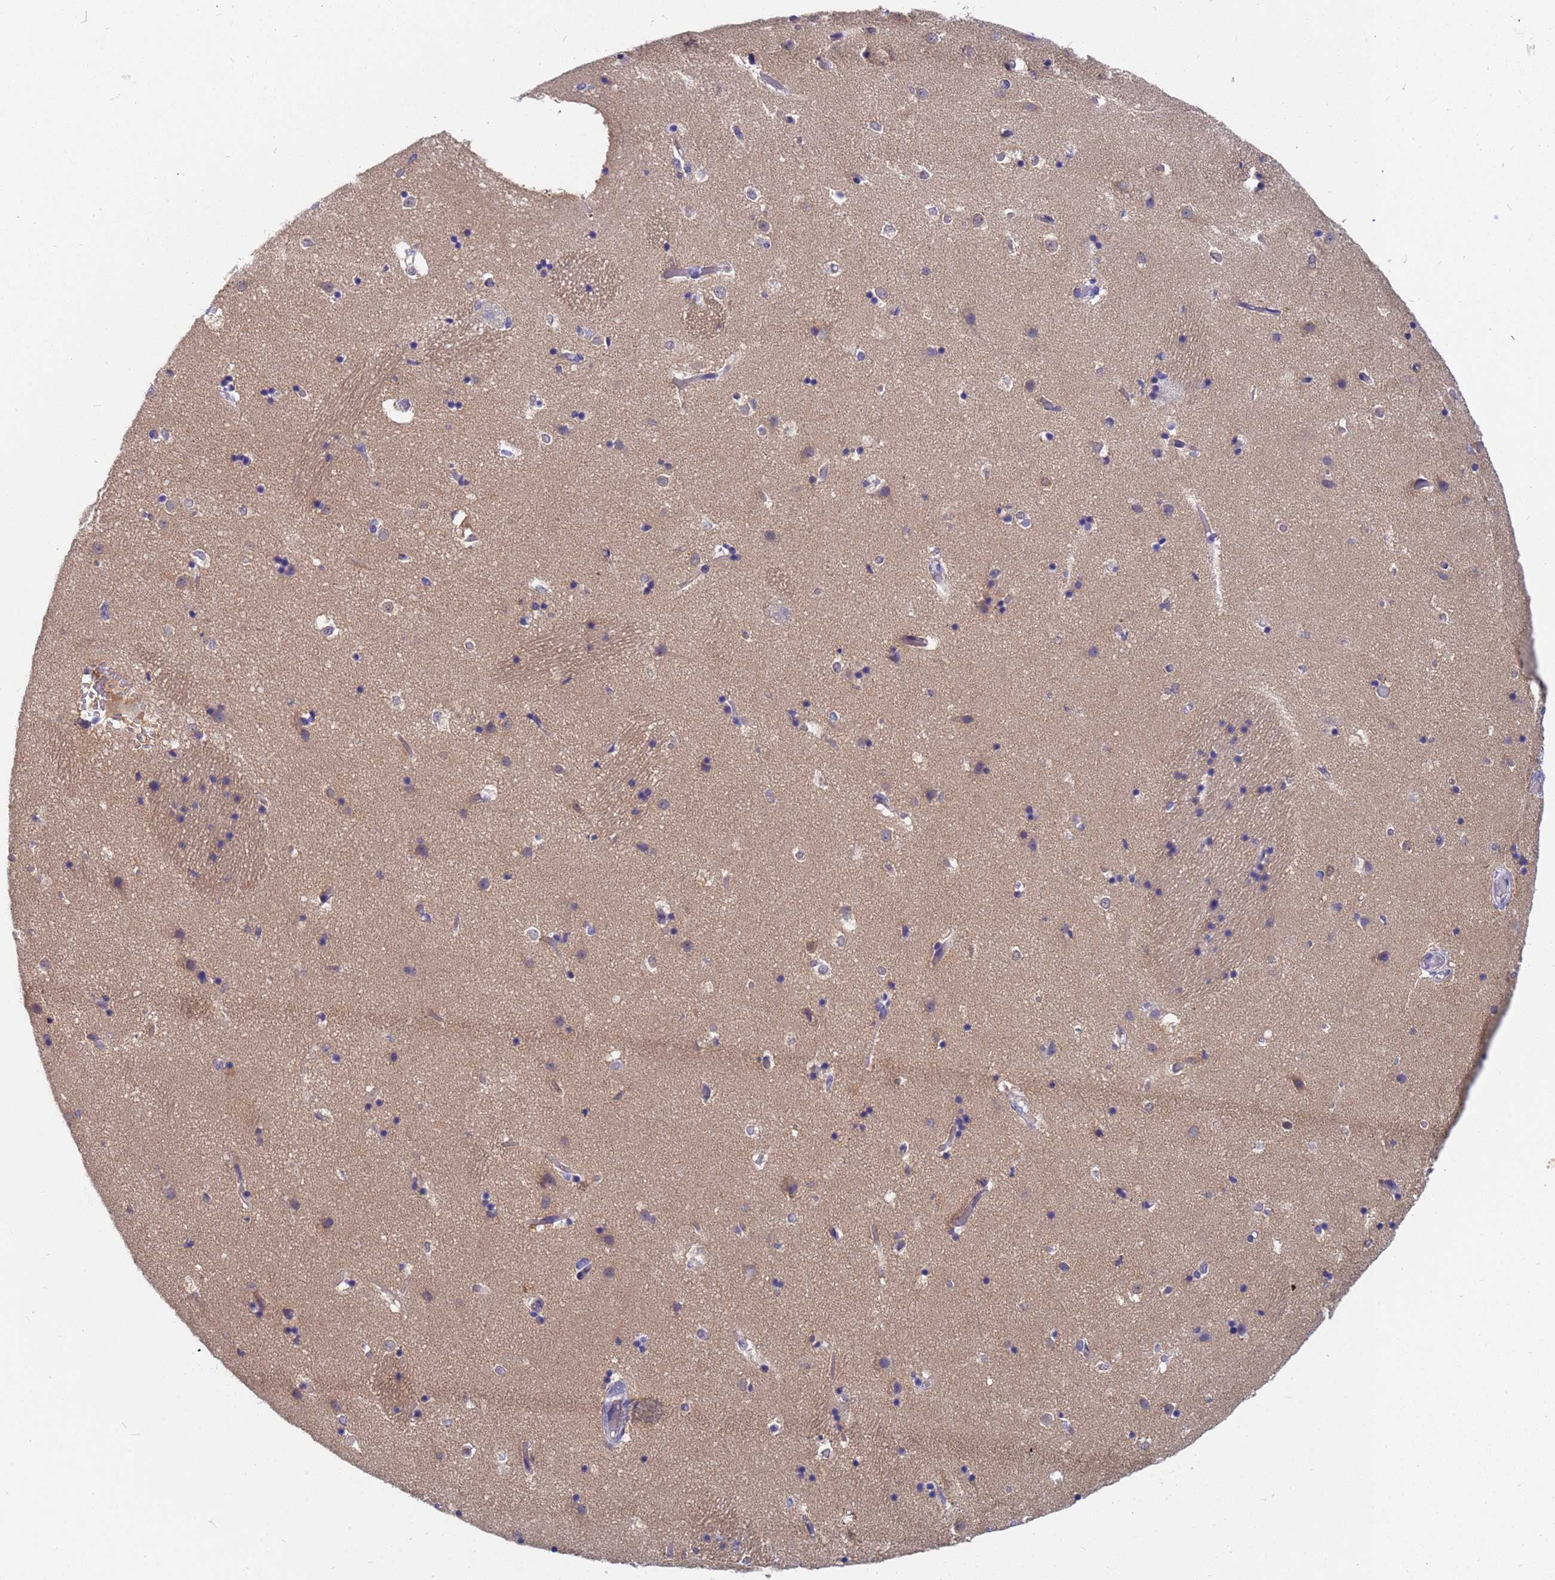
{"staining": {"intensity": "weak", "quantity": "<25%", "location": "cytoplasmic/membranous"}, "tissue": "caudate", "cell_type": "Glial cells", "image_type": "normal", "snomed": [{"axis": "morphology", "description": "Normal tissue, NOS"}, {"axis": "topography", "description": "Lateral ventricle wall"}], "caption": "Immunohistochemistry micrograph of normal human caudate stained for a protein (brown), which shows no positivity in glial cells.", "gene": "TTLL11", "patient": {"sex": "female", "age": 52}}